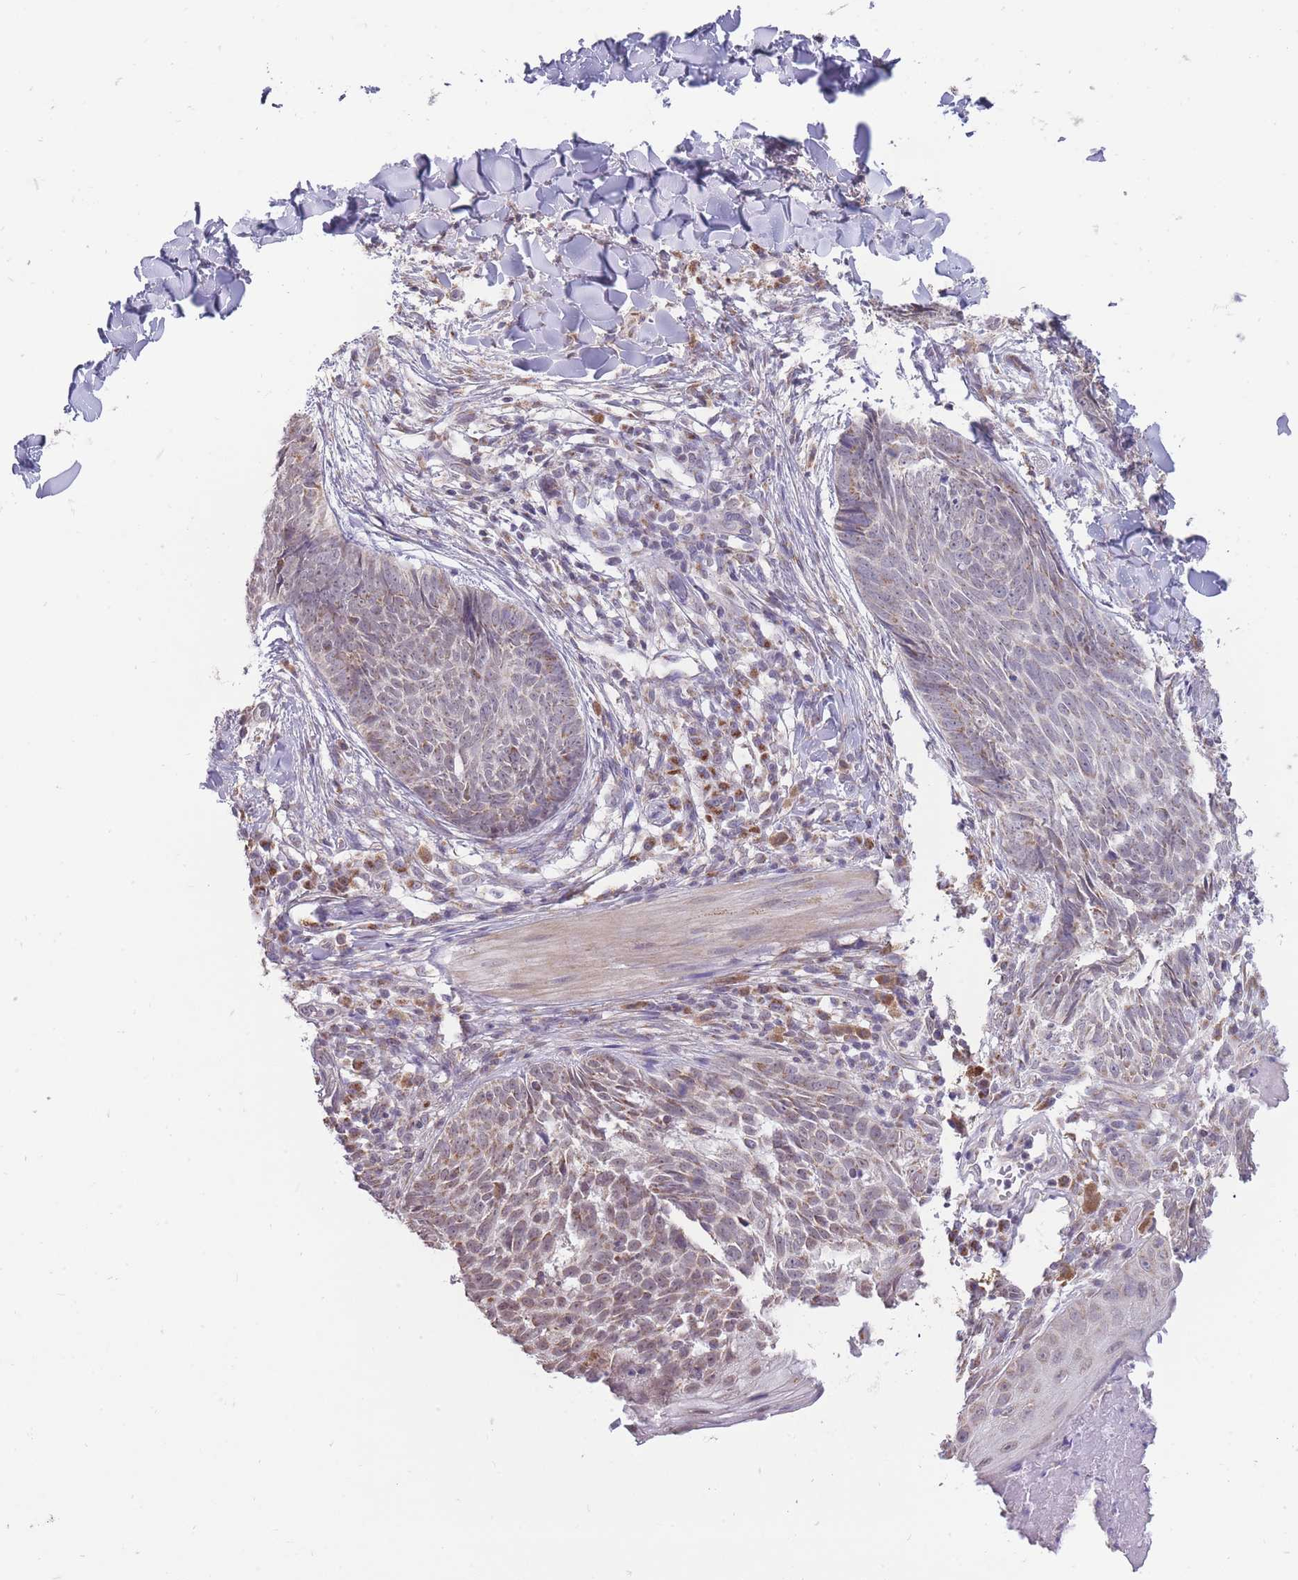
{"staining": {"intensity": "weak", "quantity": "25%-75%", "location": "cytoplasmic/membranous"}, "tissue": "skin cancer", "cell_type": "Tumor cells", "image_type": "cancer", "snomed": [{"axis": "morphology", "description": "Basal cell carcinoma"}, {"axis": "topography", "description": "Skin"}], "caption": "Tumor cells demonstrate low levels of weak cytoplasmic/membranous expression in about 25%-75% of cells in human skin cancer. Using DAB (brown) and hematoxylin (blue) stains, captured at high magnification using brightfield microscopy.", "gene": "NELL1", "patient": {"sex": "female", "age": 61}}